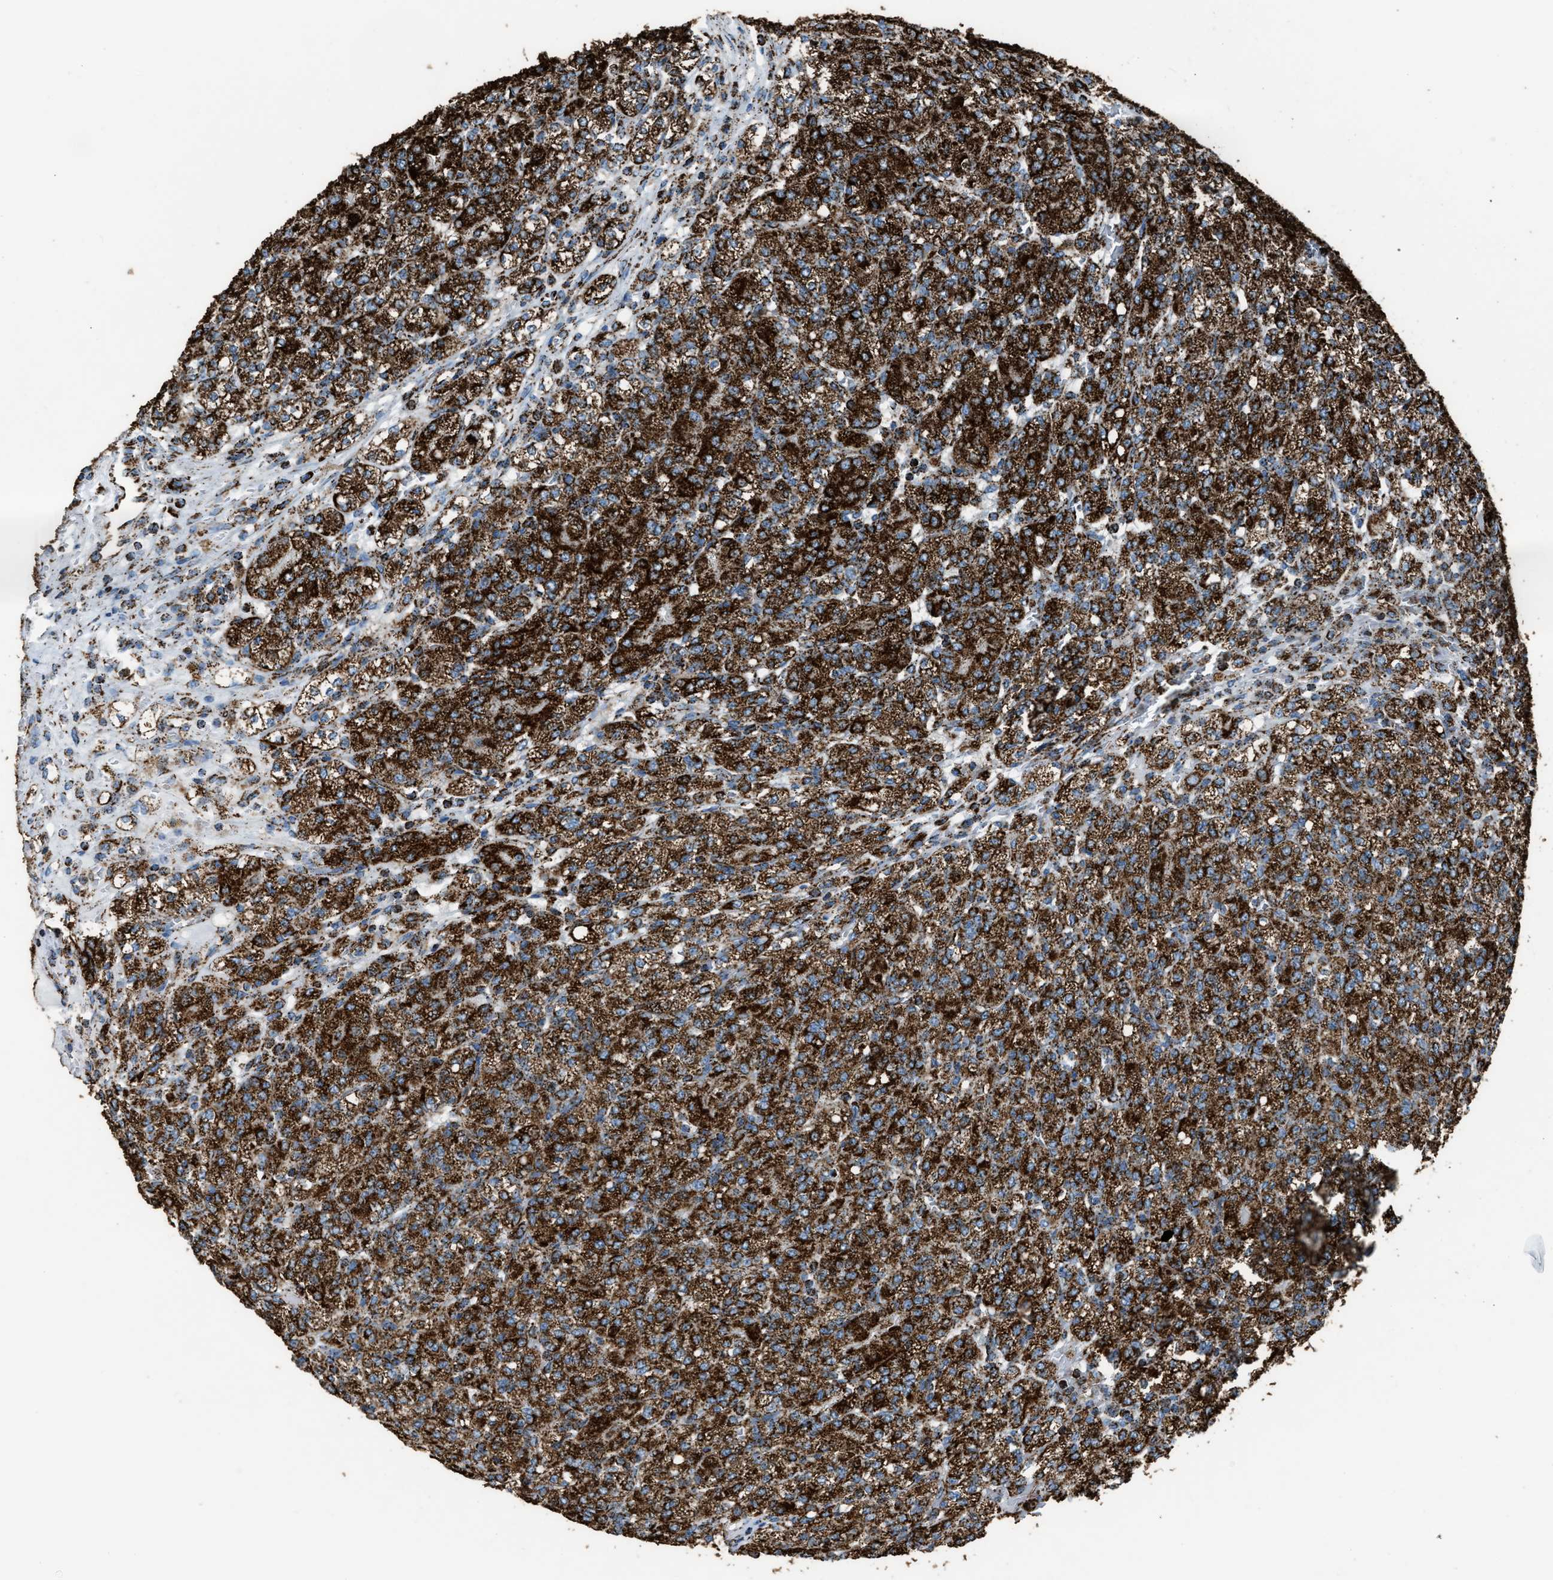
{"staining": {"intensity": "strong", "quantity": ">75%", "location": "cytoplasmic/membranous"}, "tissue": "renal cancer", "cell_type": "Tumor cells", "image_type": "cancer", "snomed": [{"axis": "morphology", "description": "Adenocarcinoma, NOS"}, {"axis": "topography", "description": "Kidney"}], "caption": "Immunohistochemical staining of renal cancer (adenocarcinoma) exhibits strong cytoplasmic/membranous protein expression in about >75% of tumor cells. (DAB (3,3'-diaminobenzidine) IHC with brightfield microscopy, high magnification).", "gene": "MDH2", "patient": {"sex": "male", "age": 77}}